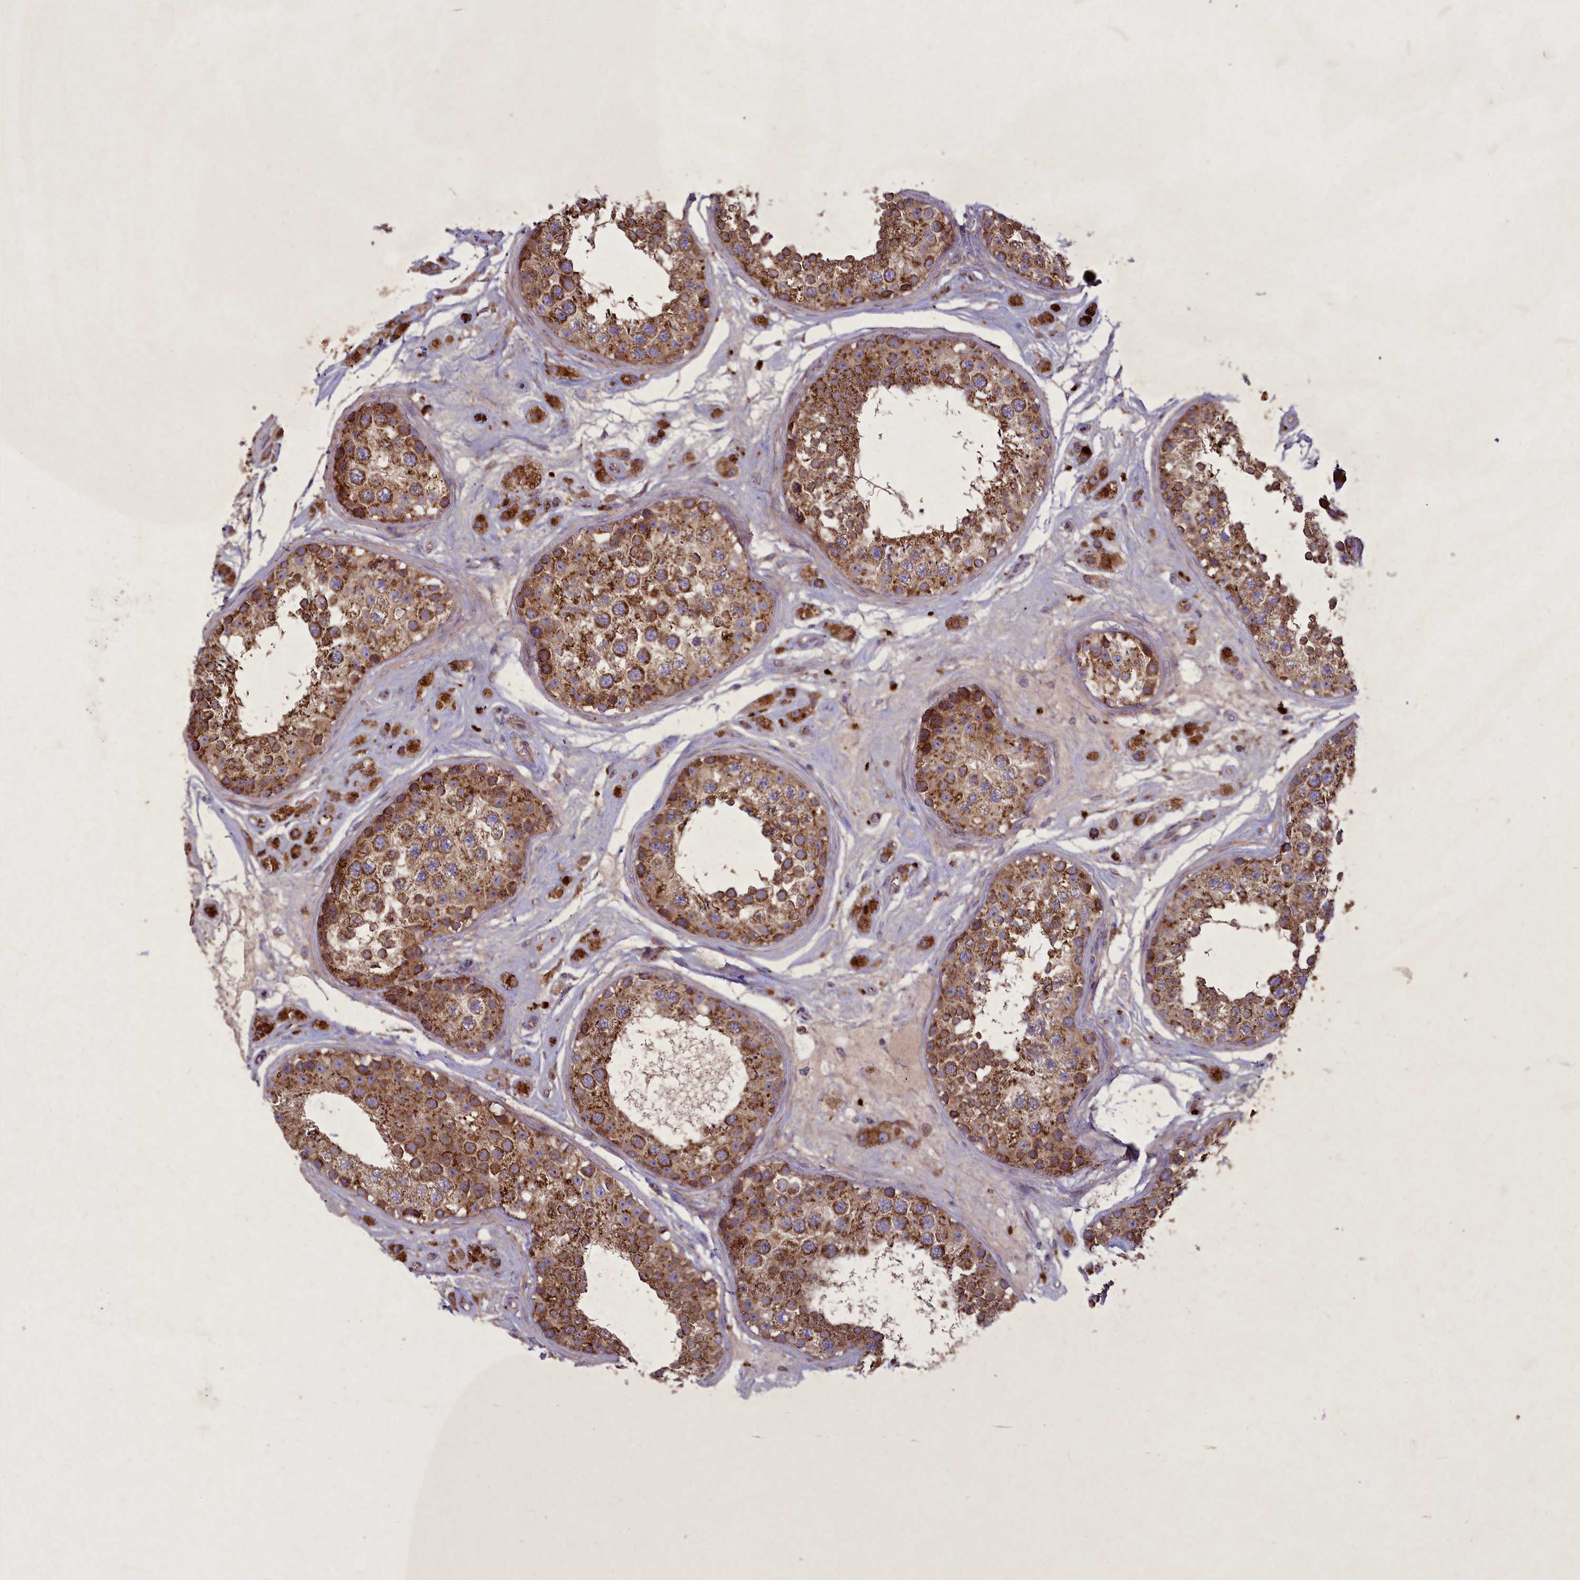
{"staining": {"intensity": "moderate", "quantity": ">75%", "location": "cytoplasmic/membranous"}, "tissue": "testis", "cell_type": "Cells in seminiferous ducts", "image_type": "normal", "snomed": [{"axis": "morphology", "description": "Normal tissue, NOS"}, {"axis": "topography", "description": "Testis"}], "caption": "Normal testis displays moderate cytoplasmic/membranous staining in about >75% of cells in seminiferous ducts, visualized by immunohistochemistry.", "gene": "CIAO2B", "patient": {"sex": "male", "age": 25}}